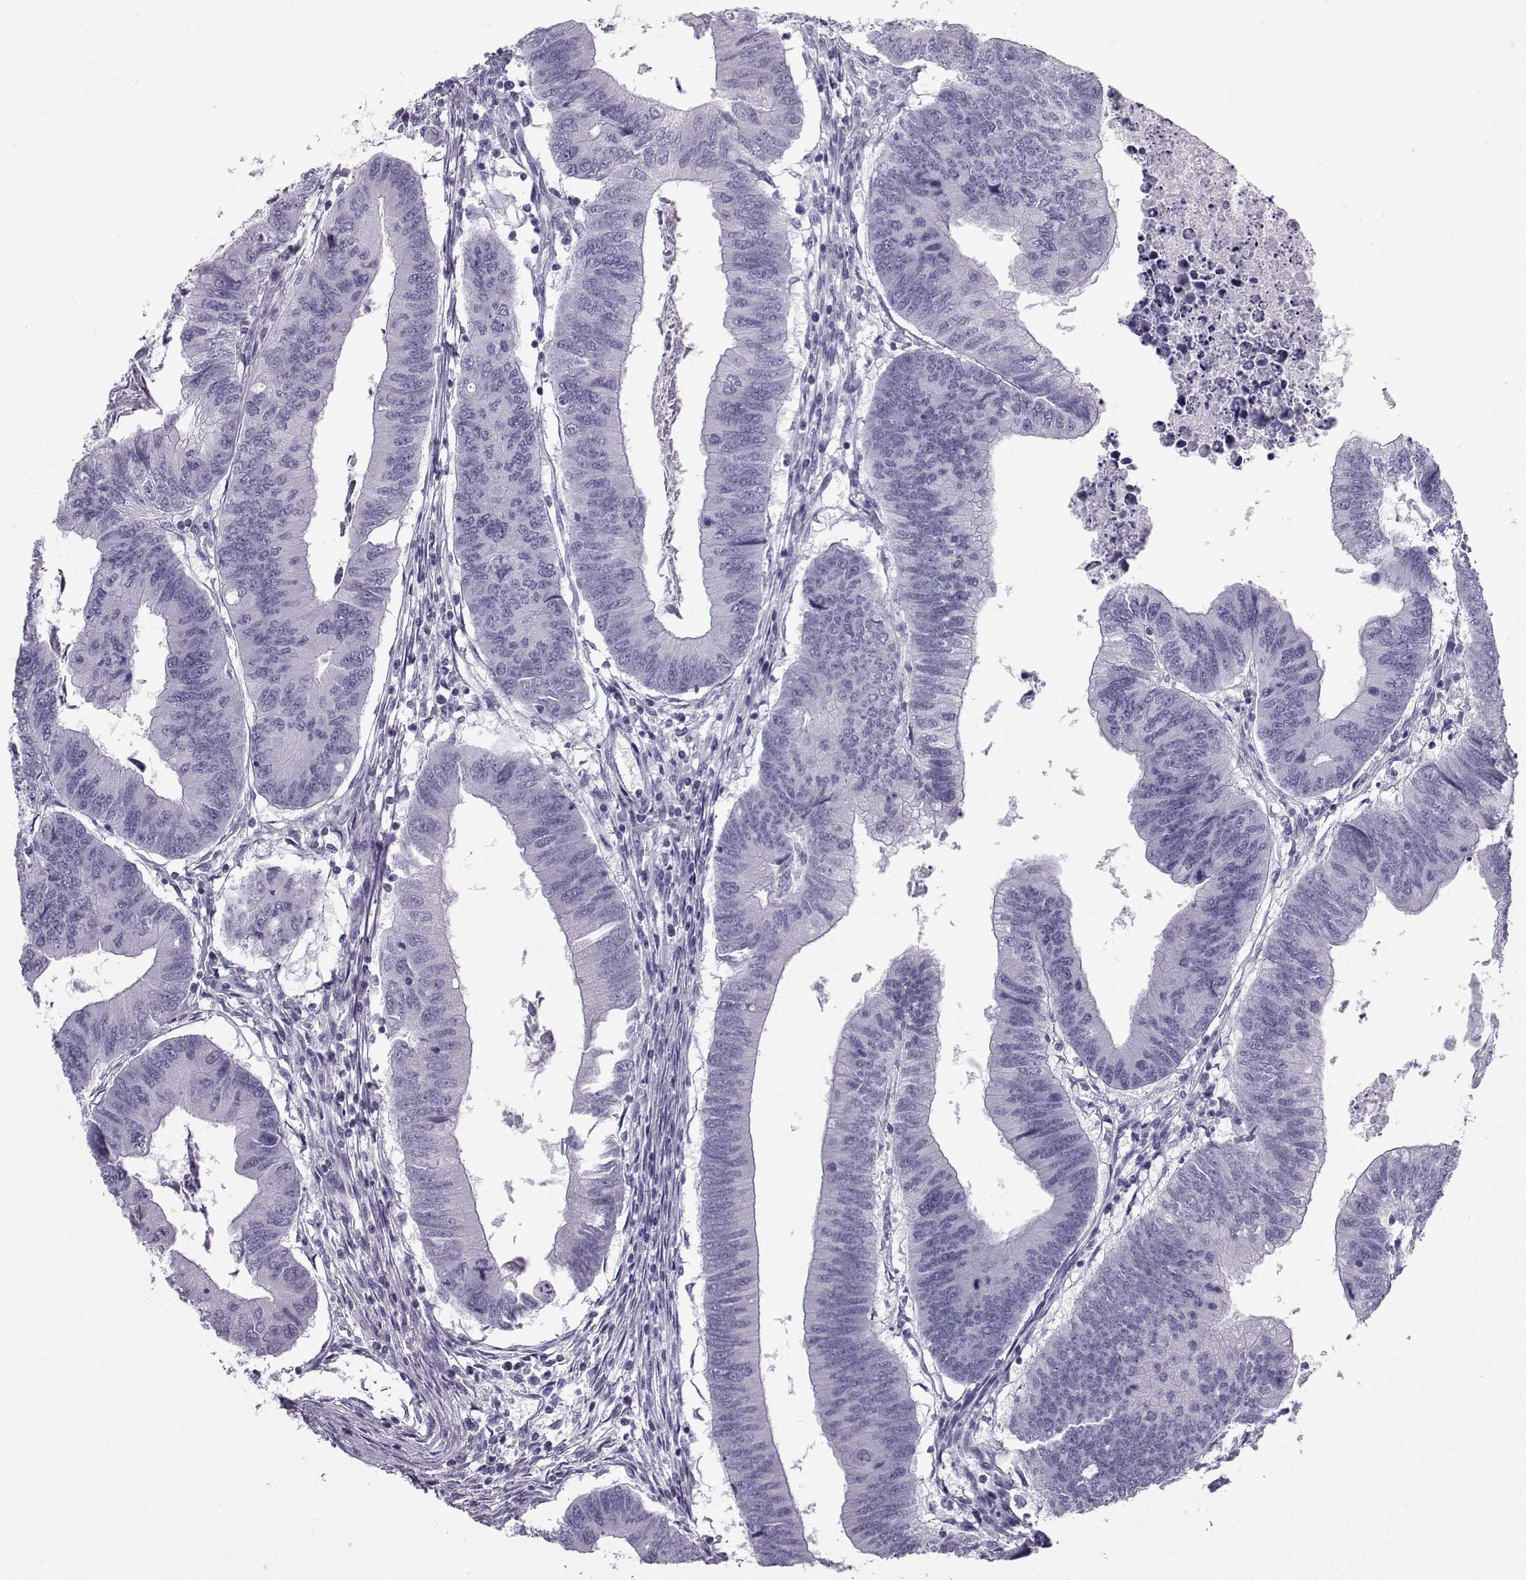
{"staining": {"intensity": "negative", "quantity": "none", "location": "none"}, "tissue": "colorectal cancer", "cell_type": "Tumor cells", "image_type": "cancer", "snomed": [{"axis": "morphology", "description": "Adenocarcinoma, NOS"}, {"axis": "topography", "description": "Colon"}], "caption": "The micrograph displays no significant positivity in tumor cells of colorectal cancer. (DAB (3,3'-diaminobenzidine) IHC, high magnification).", "gene": "ZBTB8B", "patient": {"sex": "male", "age": 53}}